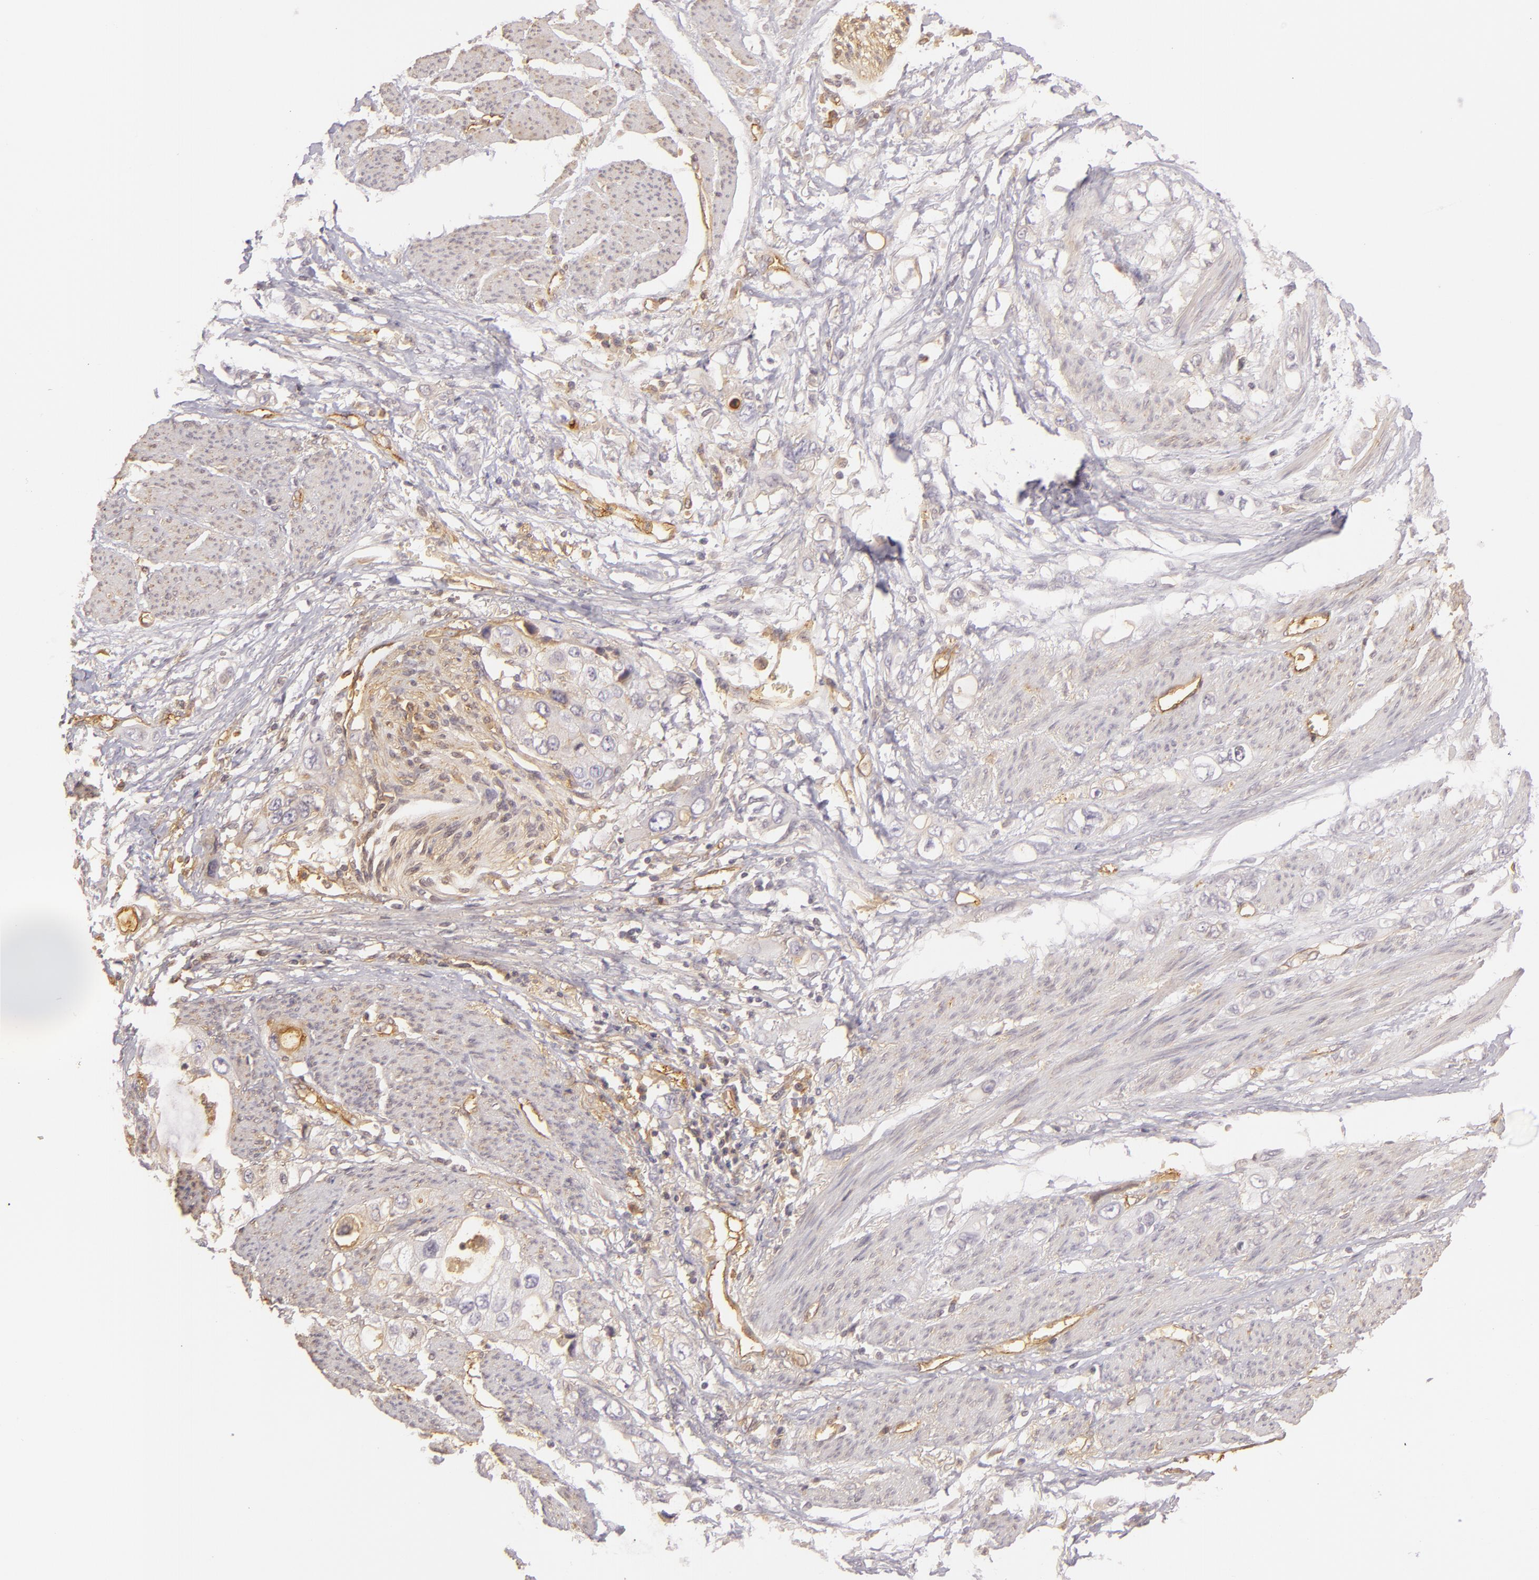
{"staining": {"intensity": "weak", "quantity": "<25%", "location": "cytoplasmic/membranous"}, "tissue": "stomach cancer", "cell_type": "Tumor cells", "image_type": "cancer", "snomed": [{"axis": "morphology", "description": "Adenocarcinoma, NOS"}, {"axis": "topography", "description": "Stomach, upper"}], "caption": "An immunohistochemistry (IHC) histopathology image of stomach adenocarcinoma is shown. There is no staining in tumor cells of stomach adenocarcinoma.", "gene": "CD59", "patient": {"sex": "female", "age": 52}}